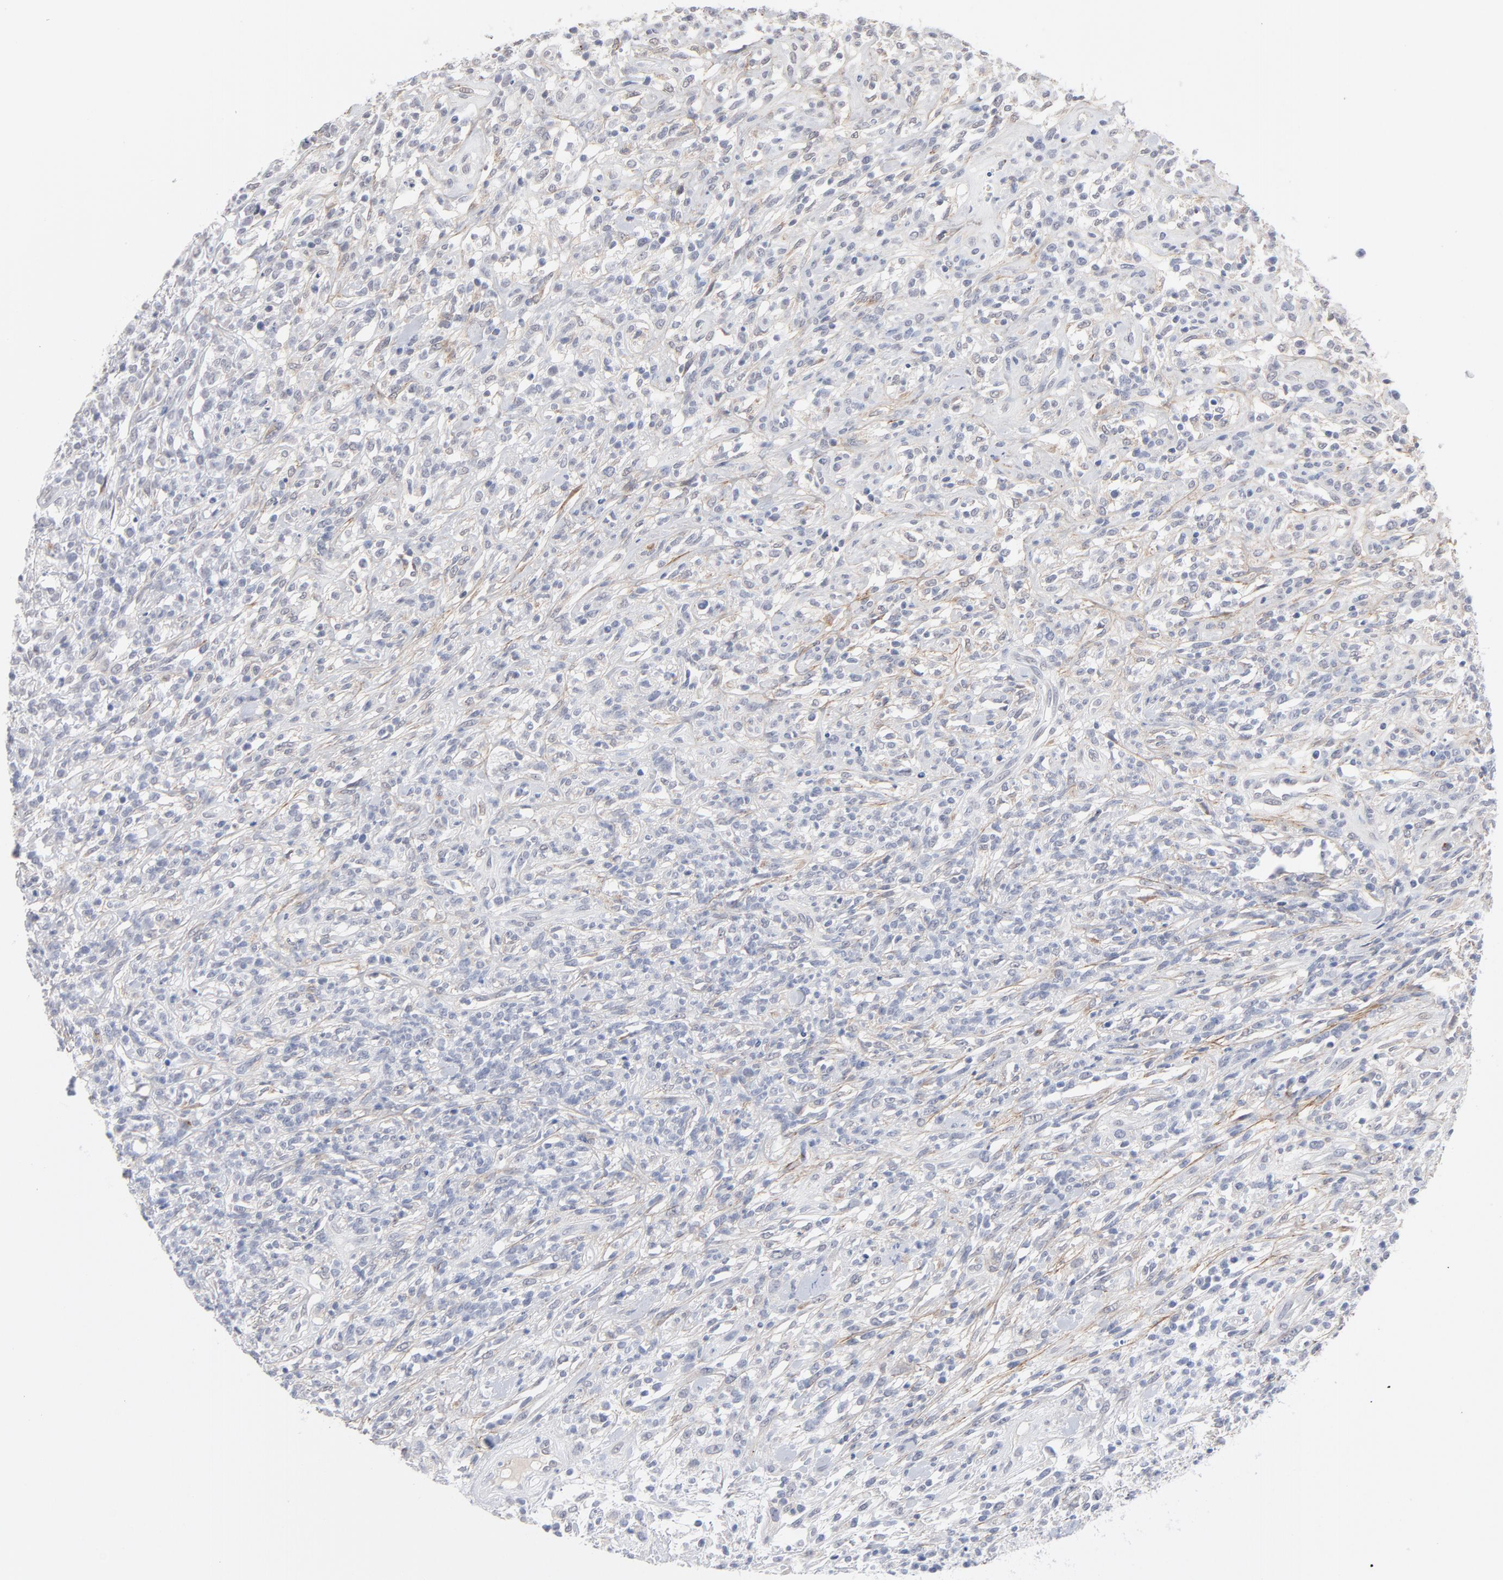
{"staining": {"intensity": "negative", "quantity": "none", "location": "none"}, "tissue": "lymphoma", "cell_type": "Tumor cells", "image_type": "cancer", "snomed": [{"axis": "morphology", "description": "Malignant lymphoma, non-Hodgkin's type, High grade"}, {"axis": "topography", "description": "Lymph node"}], "caption": "Immunohistochemistry histopathology image of neoplastic tissue: human lymphoma stained with DAB (3,3'-diaminobenzidine) demonstrates no significant protein staining in tumor cells.", "gene": "LTBP2", "patient": {"sex": "female", "age": 73}}